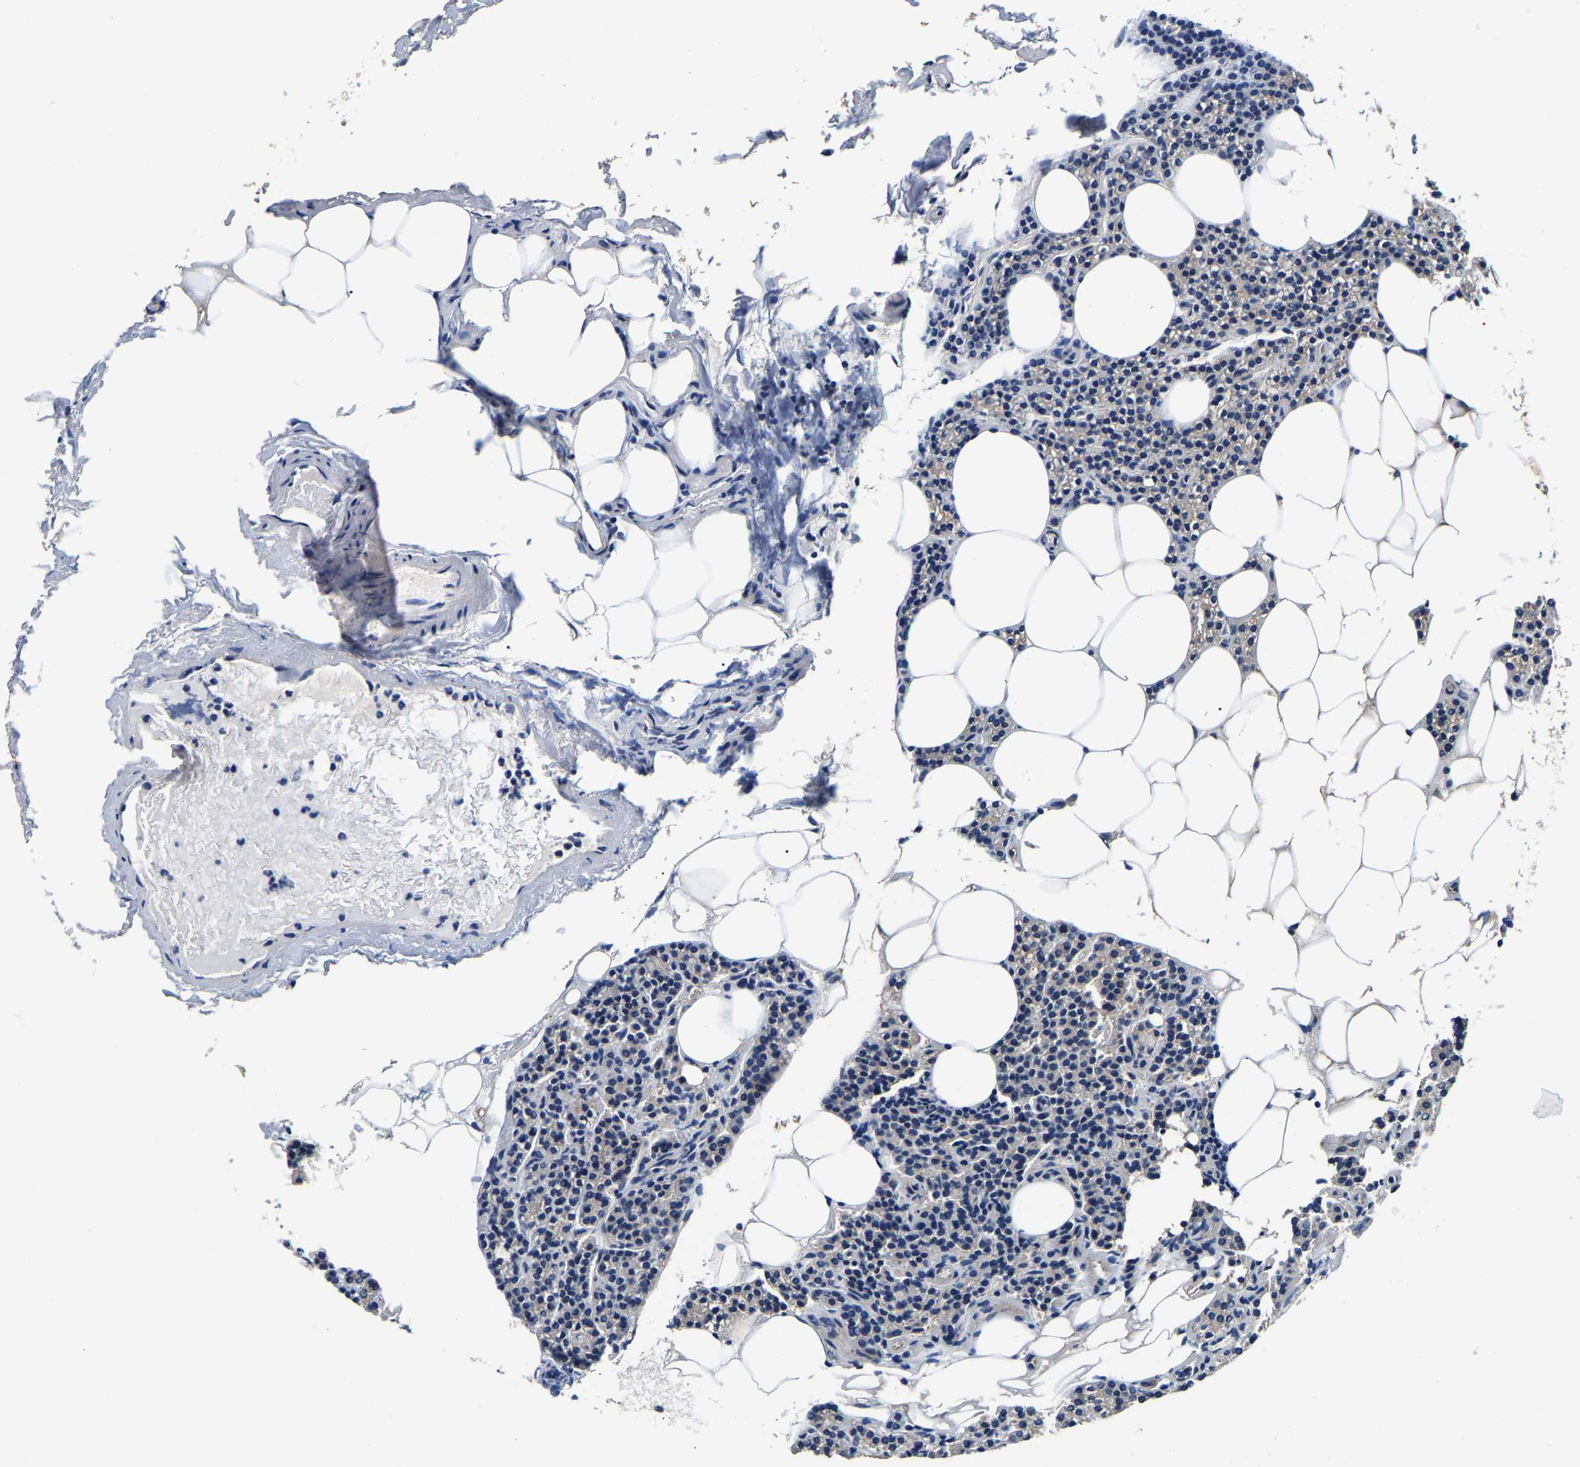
{"staining": {"intensity": "negative", "quantity": "none", "location": "none"}, "tissue": "parathyroid gland", "cell_type": "Glandular cells", "image_type": "normal", "snomed": [{"axis": "morphology", "description": "Normal tissue, NOS"}, {"axis": "morphology", "description": "Adenoma, NOS"}, {"axis": "topography", "description": "Parathyroid gland"}], "caption": "Glandular cells show no significant protein staining in benign parathyroid gland.", "gene": "SH3GLB1", "patient": {"sex": "female", "age": 70}}